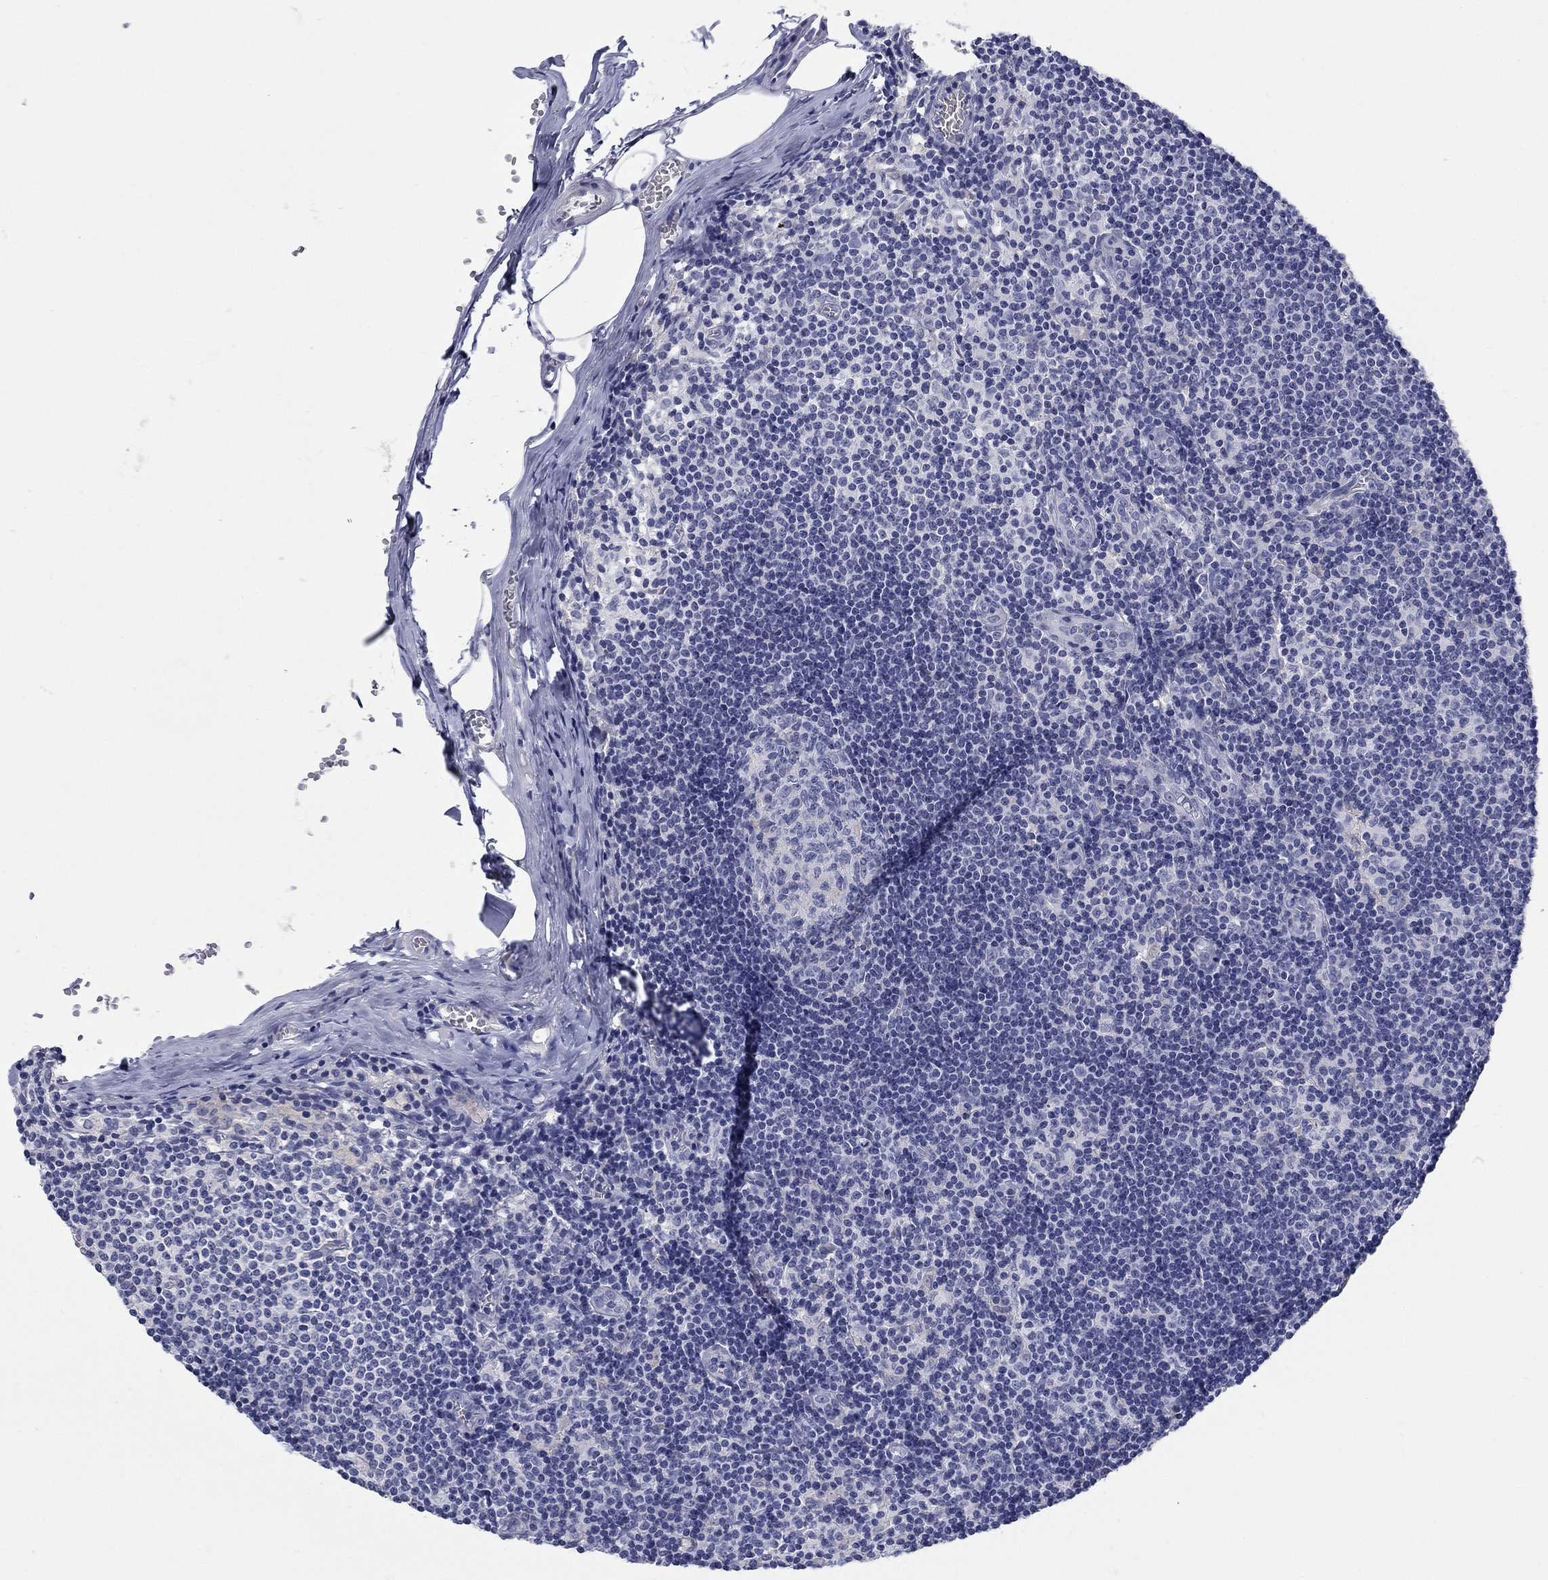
{"staining": {"intensity": "negative", "quantity": "none", "location": "none"}, "tissue": "lymph node", "cell_type": "Germinal center cells", "image_type": "normal", "snomed": [{"axis": "morphology", "description": "Normal tissue, NOS"}, {"axis": "topography", "description": "Lymph node"}], "caption": "Lymph node stained for a protein using IHC exhibits no positivity germinal center cells.", "gene": "PTPRZ1", "patient": {"sex": "male", "age": 59}}